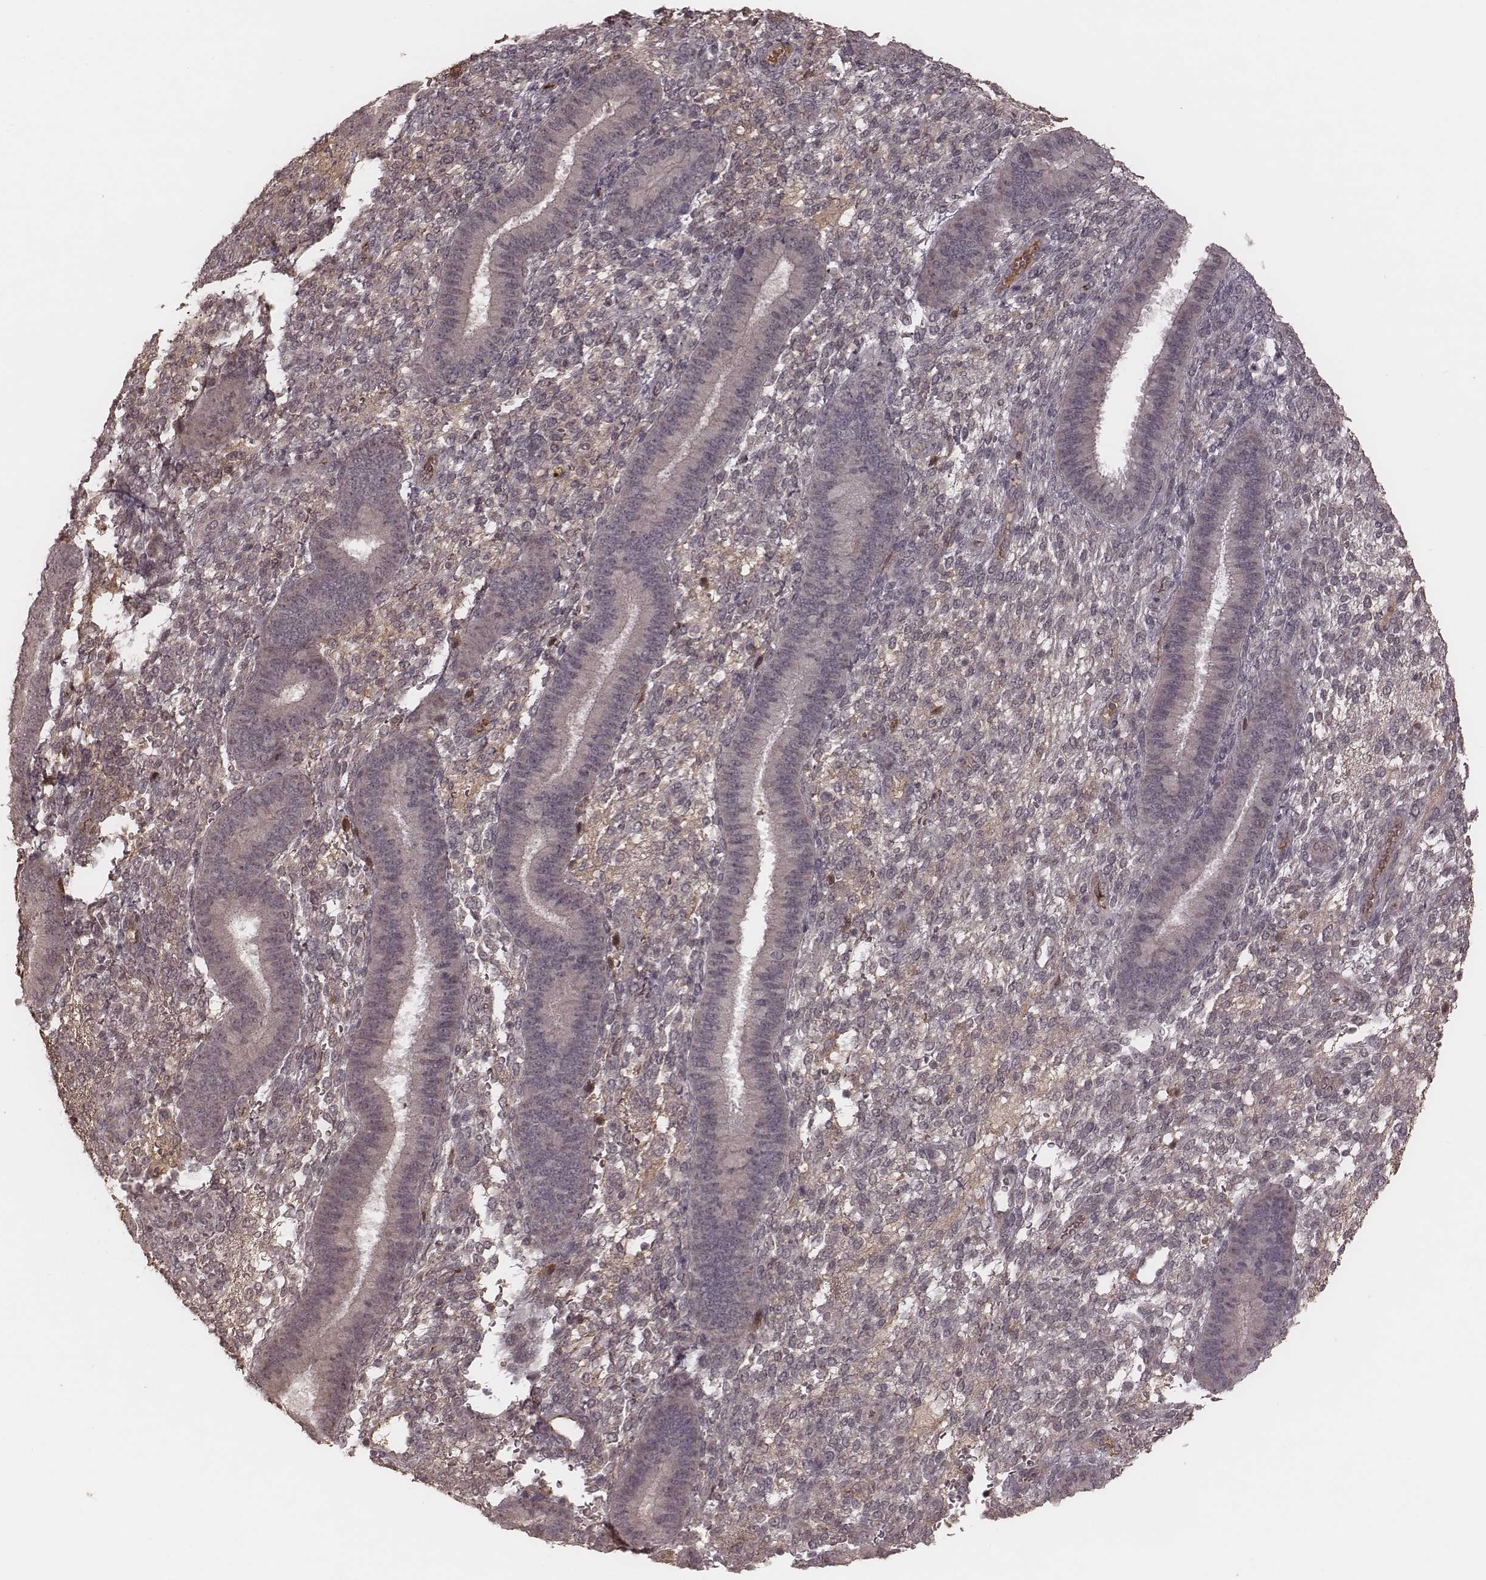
{"staining": {"intensity": "weak", "quantity": "<25%", "location": "cytoplasmic/membranous"}, "tissue": "endometrium", "cell_type": "Cells in endometrial stroma", "image_type": "normal", "snomed": [{"axis": "morphology", "description": "Normal tissue, NOS"}, {"axis": "topography", "description": "Endometrium"}], "caption": "An immunohistochemistry histopathology image of unremarkable endometrium is shown. There is no staining in cells in endometrial stroma of endometrium.", "gene": "IL5", "patient": {"sex": "female", "age": 39}}